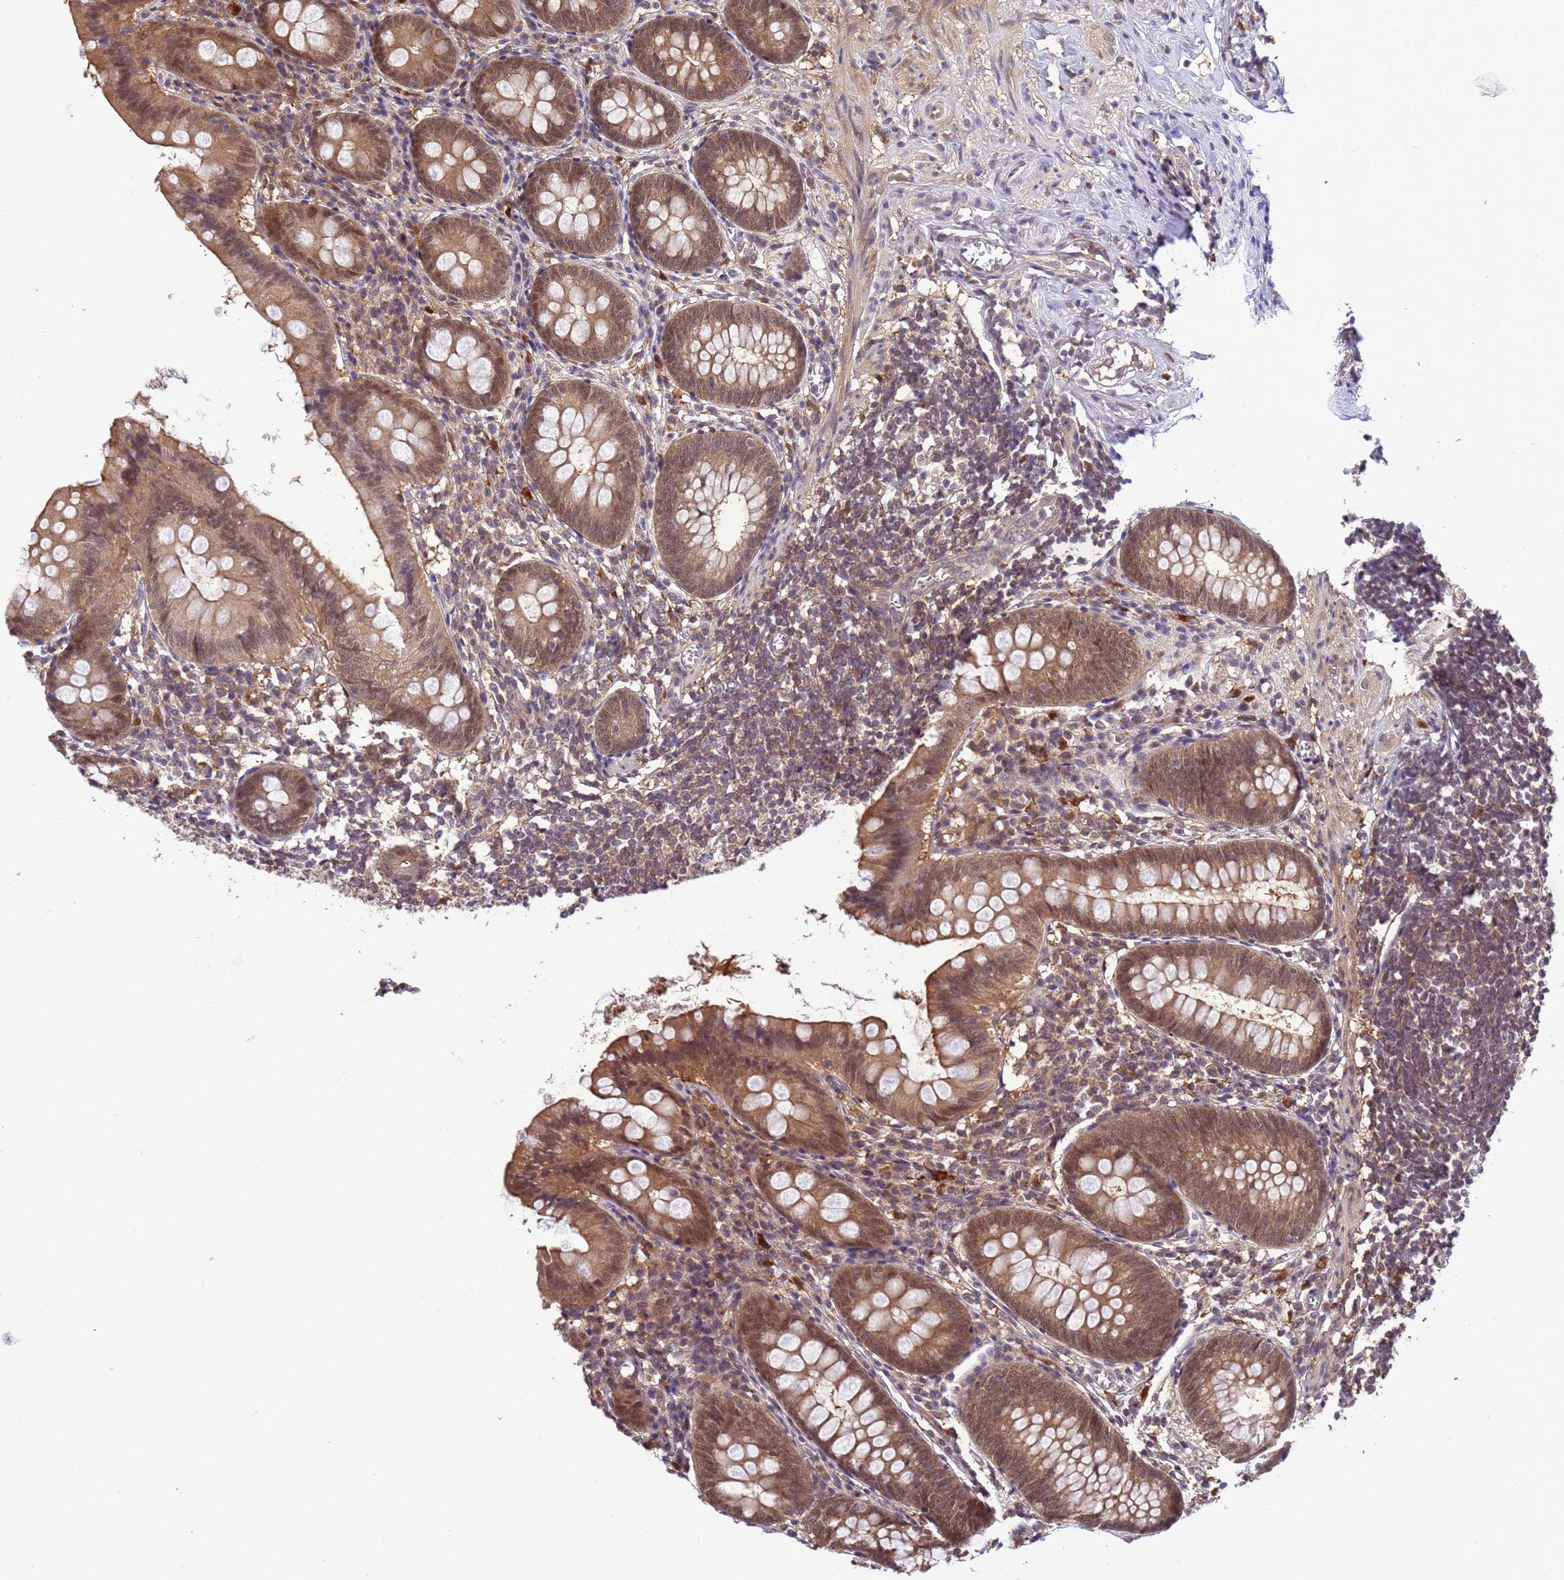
{"staining": {"intensity": "moderate", "quantity": ">75%", "location": "cytoplasmic/membranous,nuclear"}, "tissue": "appendix", "cell_type": "Glandular cells", "image_type": "normal", "snomed": [{"axis": "morphology", "description": "Normal tissue, NOS"}, {"axis": "topography", "description": "Appendix"}], "caption": "Appendix stained with DAB (3,3'-diaminobenzidine) IHC demonstrates medium levels of moderate cytoplasmic/membranous,nuclear positivity in about >75% of glandular cells.", "gene": "NPEPPS", "patient": {"sex": "female", "age": 51}}